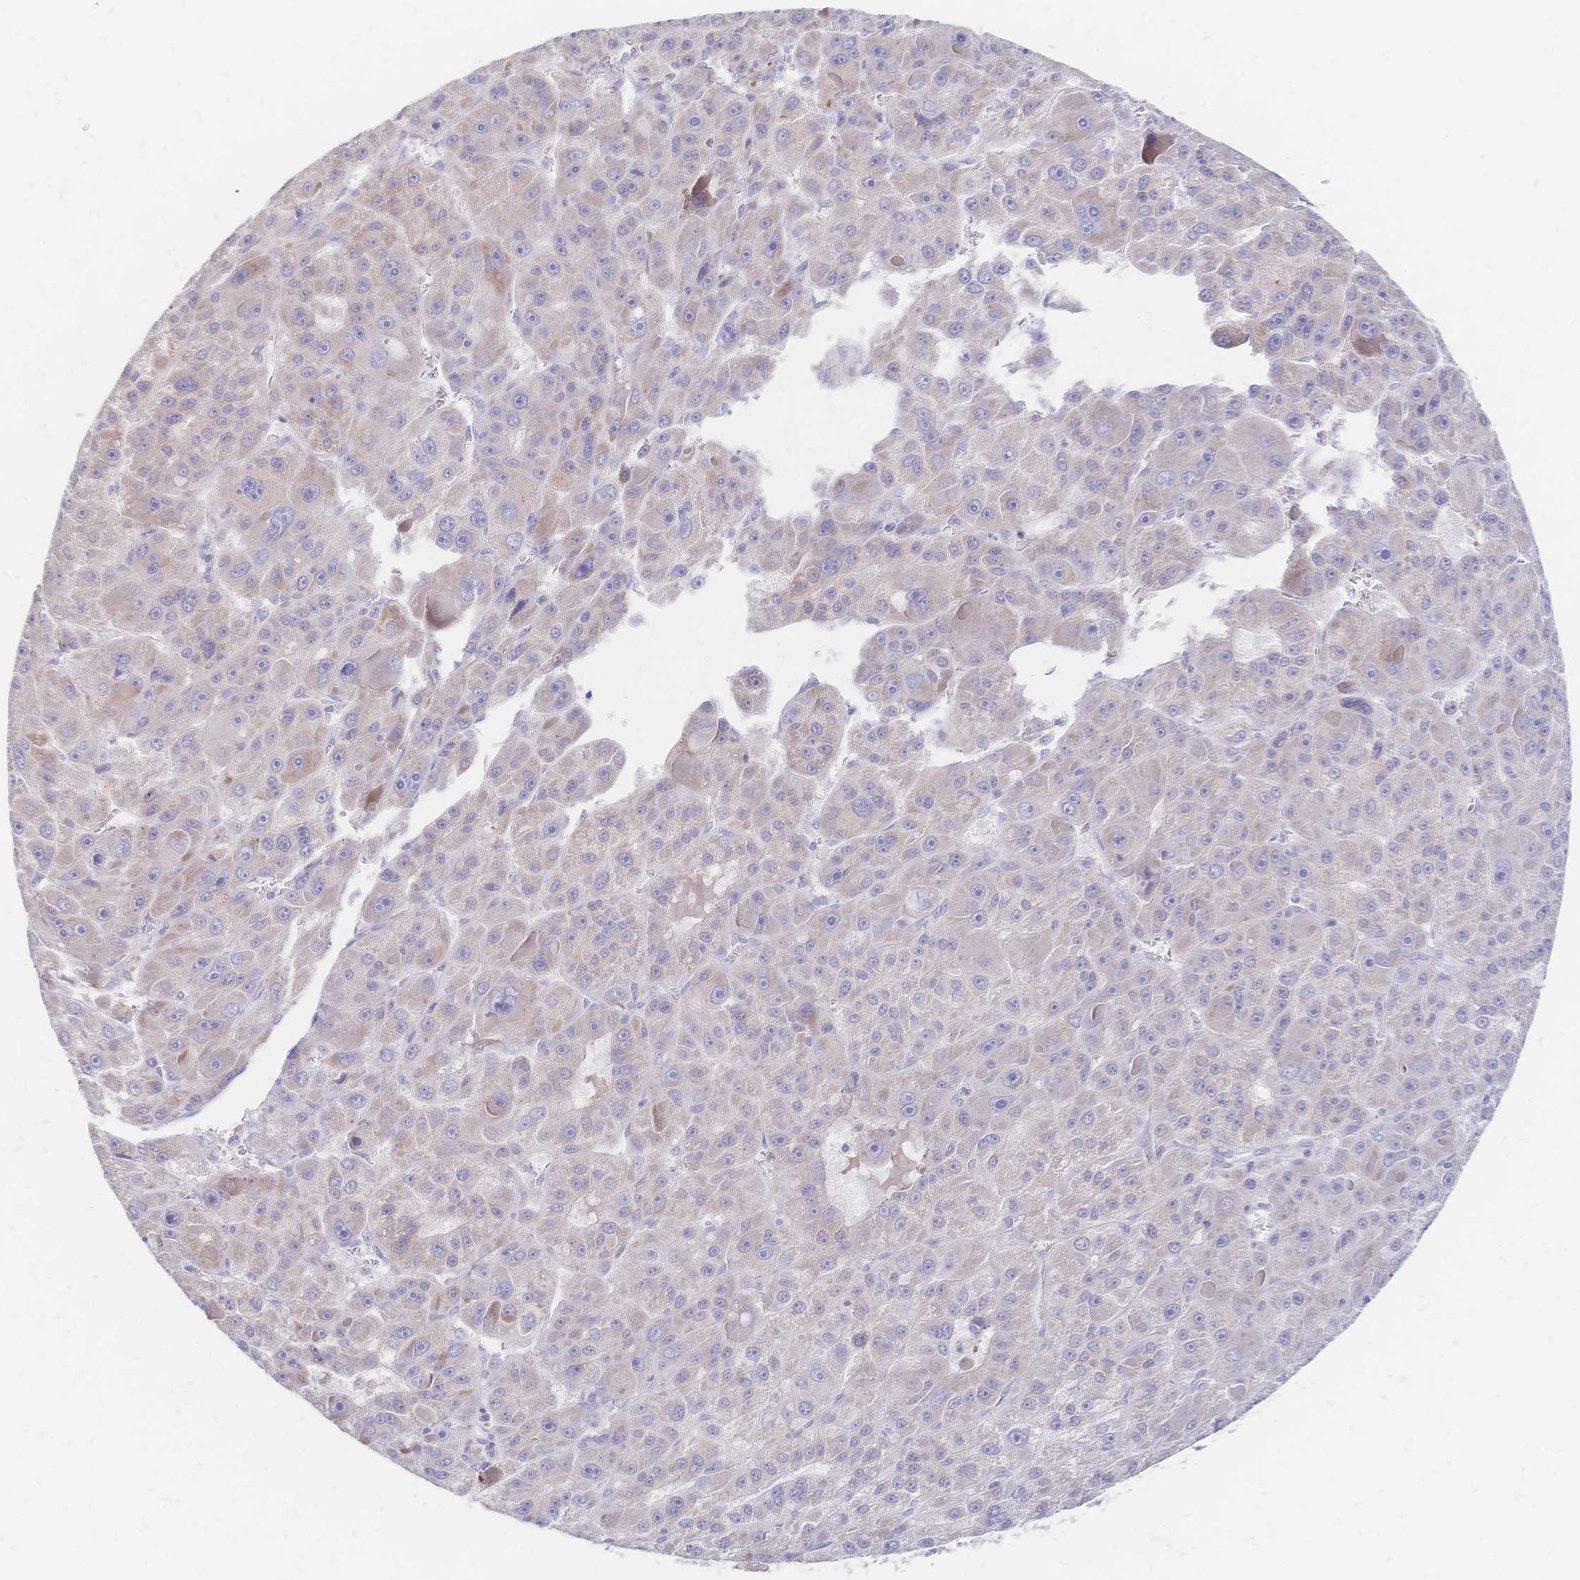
{"staining": {"intensity": "weak", "quantity": ">75%", "location": "cytoplasmic/membranous"}, "tissue": "liver cancer", "cell_type": "Tumor cells", "image_type": "cancer", "snomed": [{"axis": "morphology", "description": "Carcinoma, Hepatocellular, NOS"}, {"axis": "topography", "description": "Liver"}], "caption": "Tumor cells exhibit low levels of weak cytoplasmic/membranous expression in about >75% of cells in liver cancer (hepatocellular carcinoma). (Stains: DAB in brown, nuclei in blue, Microscopy: brightfield microscopy at high magnification).", "gene": "VWC2L", "patient": {"sex": "male", "age": 76}}